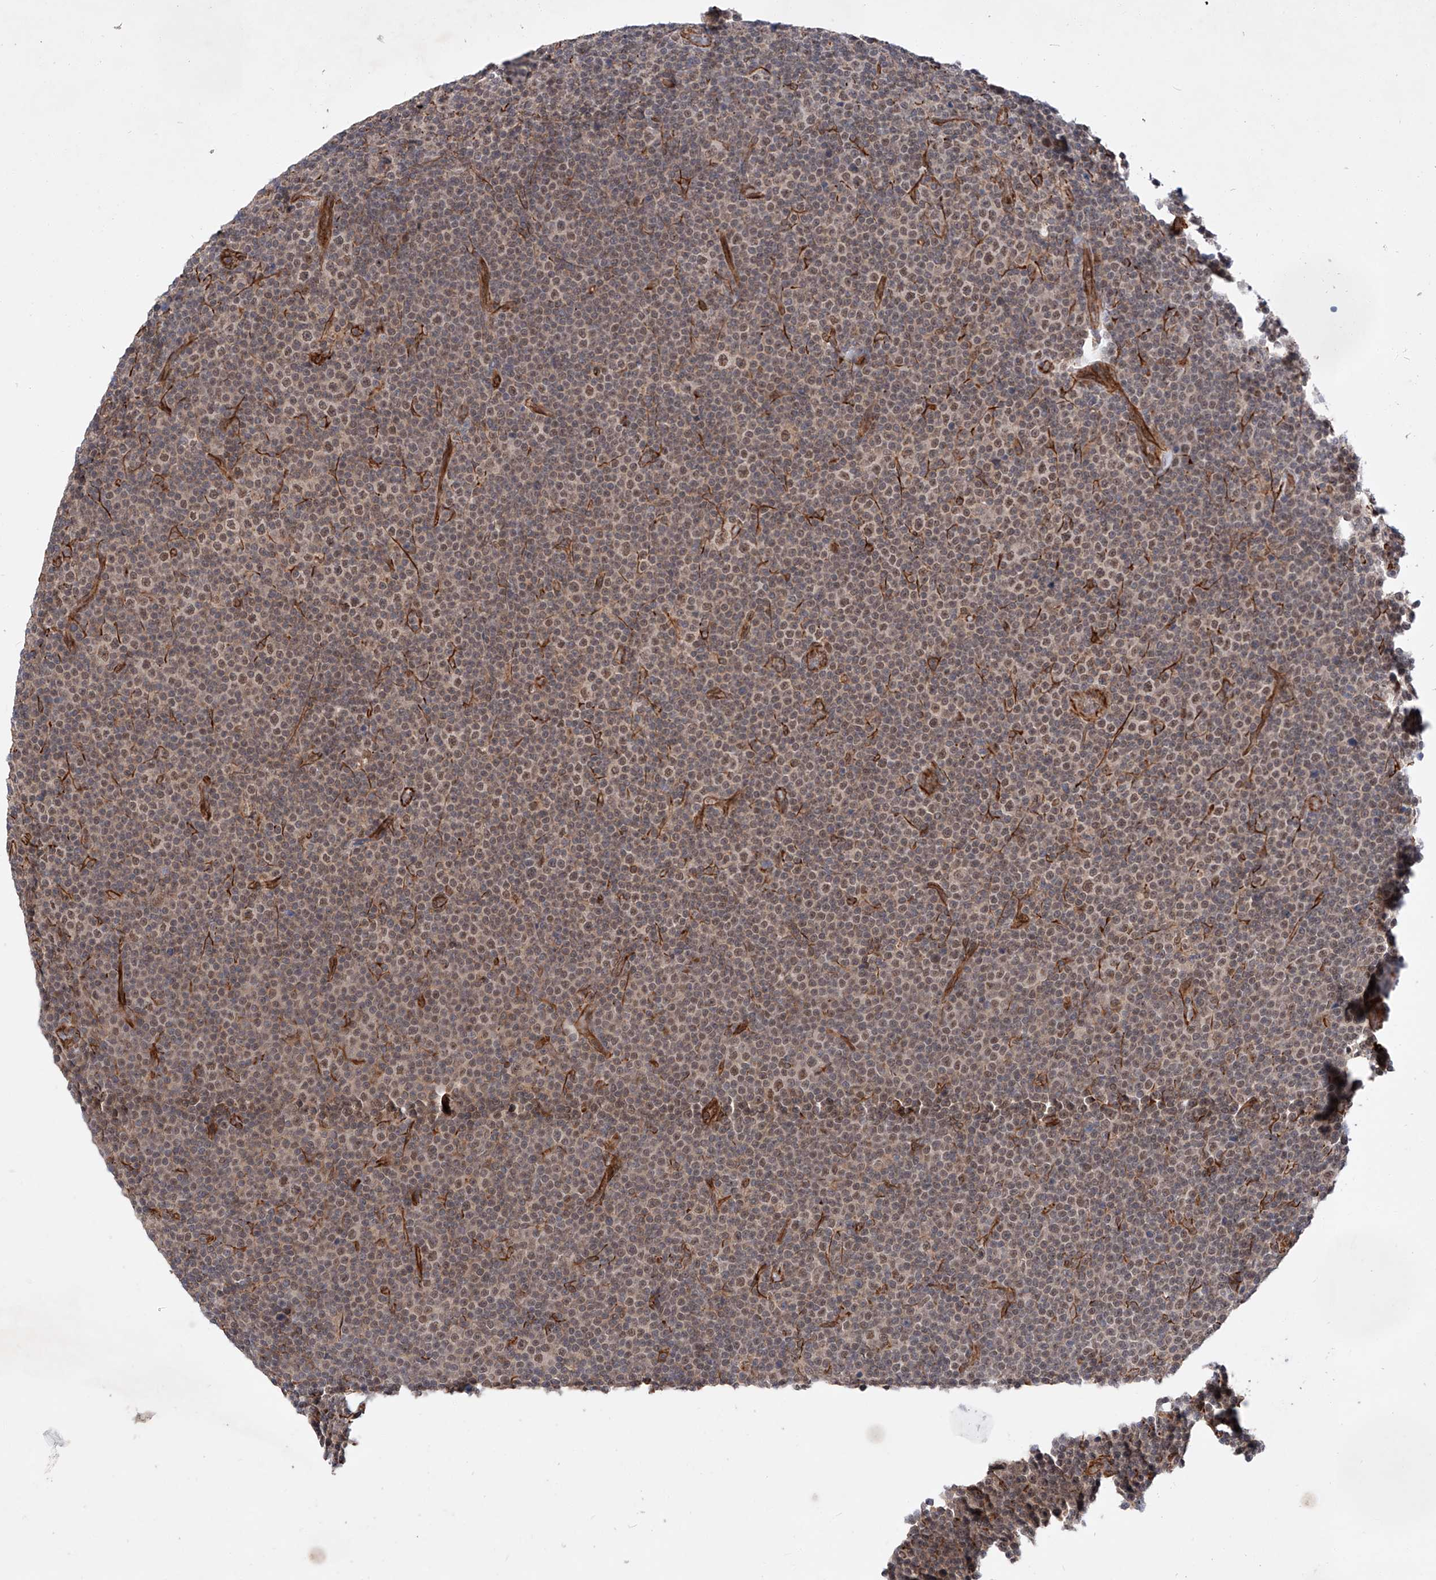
{"staining": {"intensity": "moderate", "quantity": "25%-75%", "location": "nuclear"}, "tissue": "lymphoma", "cell_type": "Tumor cells", "image_type": "cancer", "snomed": [{"axis": "morphology", "description": "Malignant lymphoma, non-Hodgkin's type, Low grade"}, {"axis": "topography", "description": "Lymph node"}], "caption": "Immunohistochemical staining of low-grade malignant lymphoma, non-Hodgkin's type demonstrates moderate nuclear protein positivity in approximately 25%-75% of tumor cells.", "gene": "AMD1", "patient": {"sex": "female", "age": 67}}